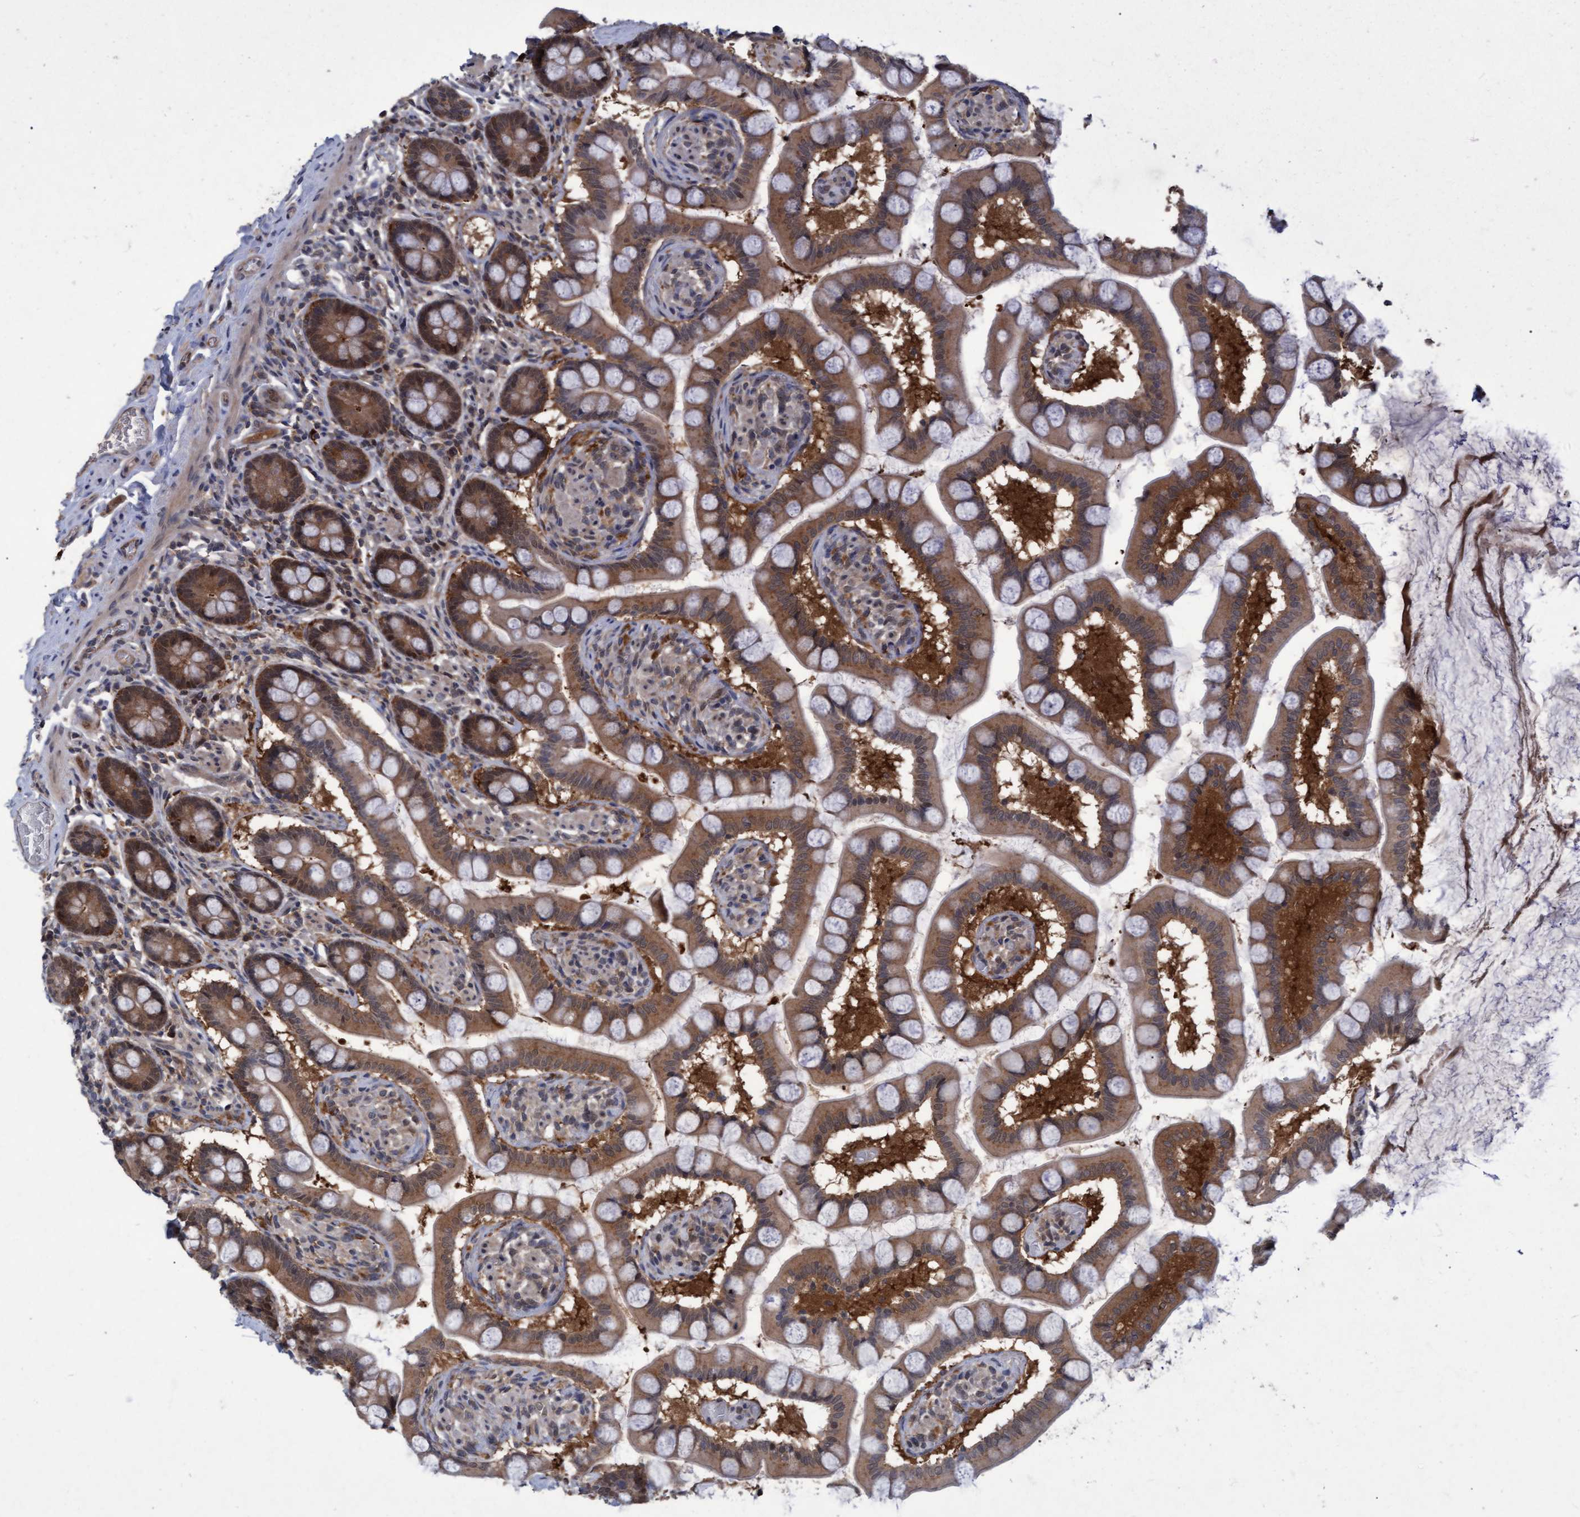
{"staining": {"intensity": "moderate", "quantity": ">75%", "location": "cytoplasmic/membranous,nuclear"}, "tissue": "small intestine", "cell_type": "Glandular cells", "image_type": "normal", "snomed": [{"axis": "morphology", "description": "Normal tissue, NOS"}, {"axis": "topography", "description": "Small intestine"}], "caption": "Protein expression analysis of unremarkable small intestine reveals moderate cytoplasmic/membranous,nuclear positivity in about >75% of glandular cells. The protein is stained brown, and the nuclei are stained in blue (DAB (3,3'-diaminobenzidine) IHC with brightfield microscopy, high magnification).", "gene": "PSMB6", "patient": {"sex": "male", "age": 41}}